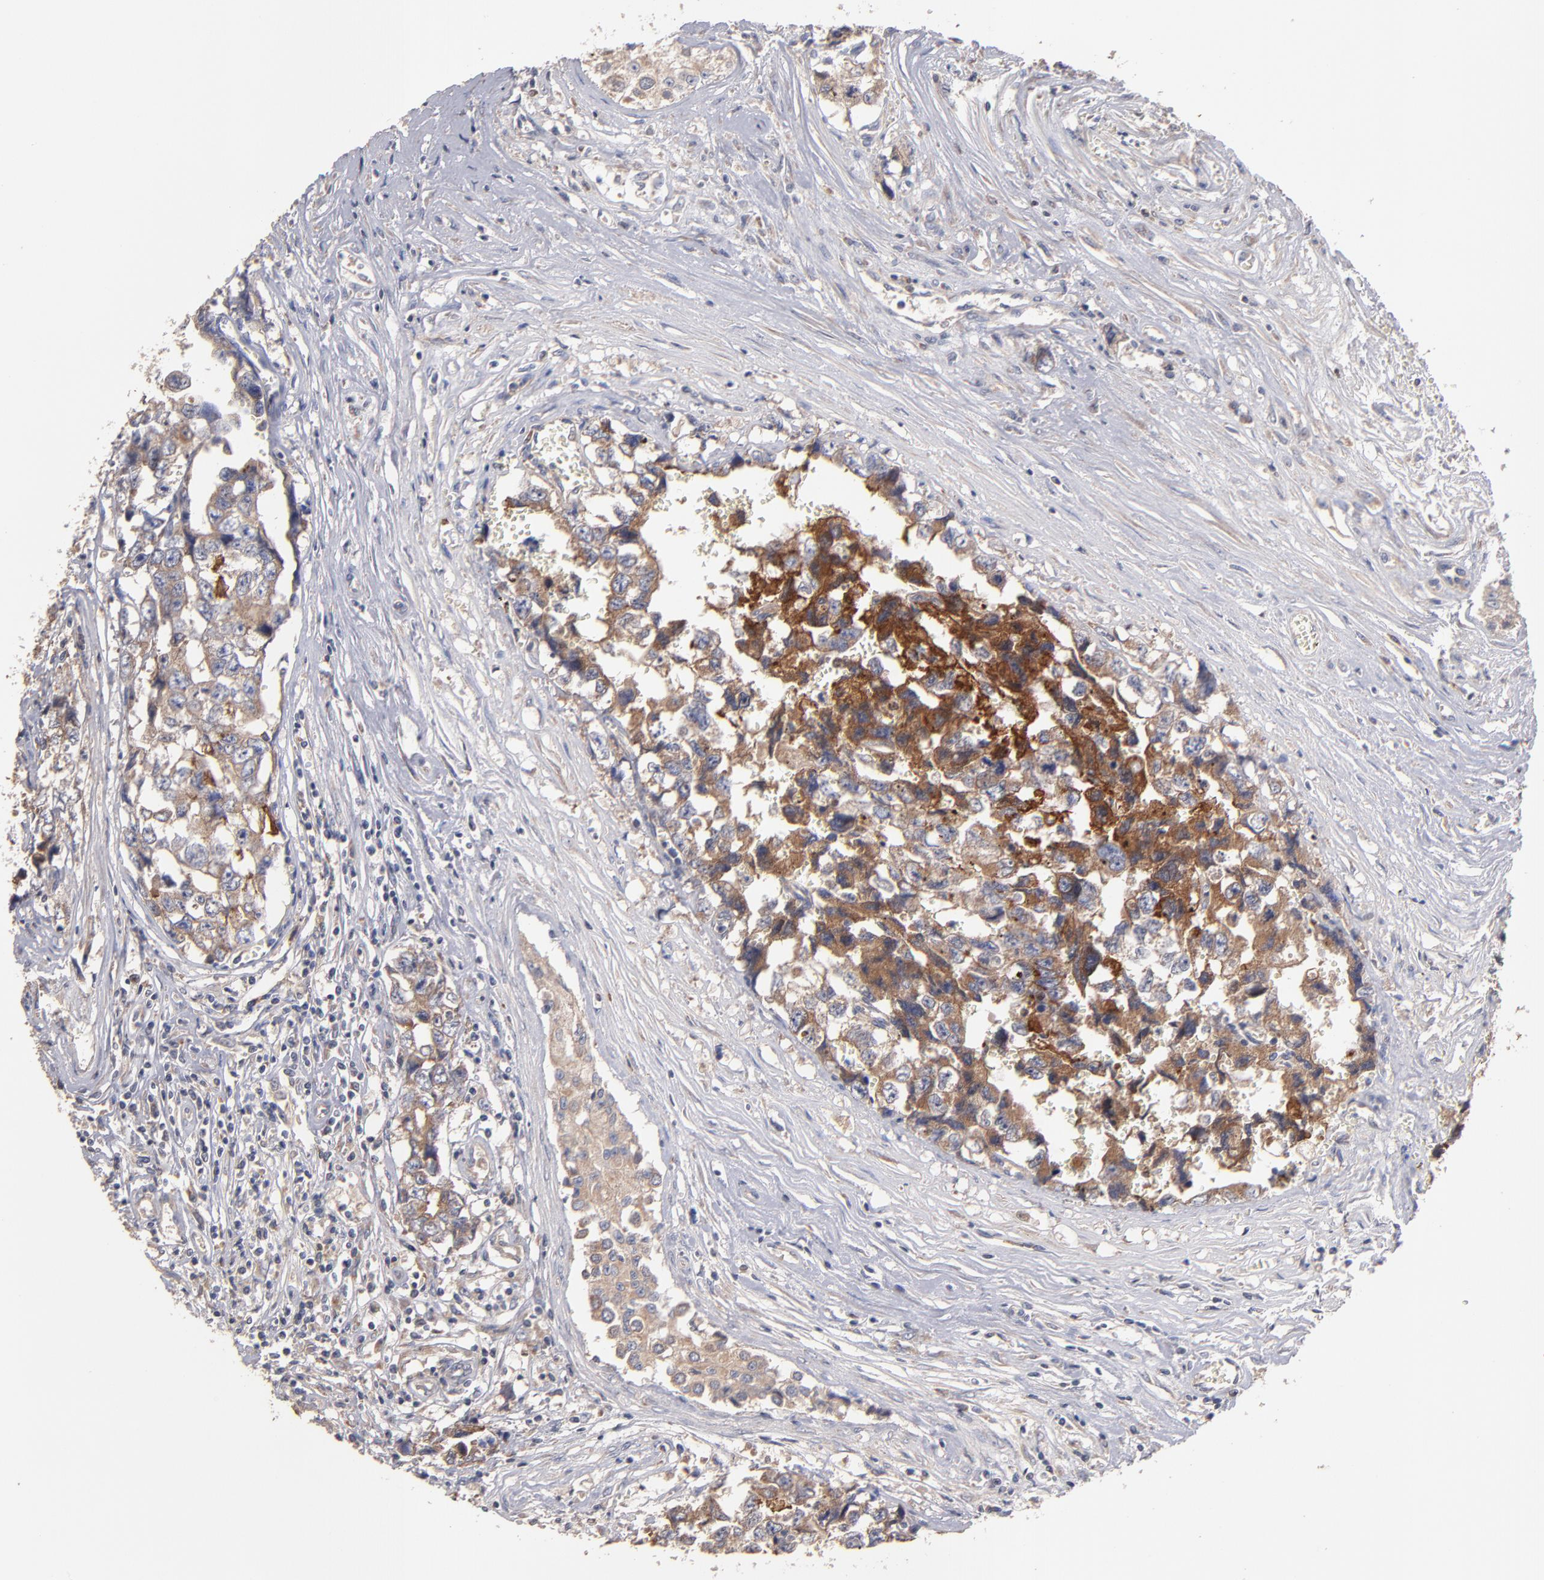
{"staining": {"intensity": "moderate", "quantity": ">75%", "location": "cytoplasmic/membranous"}, "tissue": "testis cancer", "cell_type": "Tumor cells", "image_type": "cancer", "snomed": [{"axis": "morphology", "description": "Carcinoma, Embryonal, NOS"}, {"axis": "topography", "description": "Testis"}], "caption": "Protein expression analysis of human testis embryonal carcinoma reveals moderate cytoplasmic/membranous staining in about >75% of tumor cells. The staining was performed using DAB to visualize the protein expression in brown, while the nuclei were stained in blue with hematoxylin (Magnification: 20x).", "gene": "DACT1", "patient": {"sex": "male", "age": 31}}